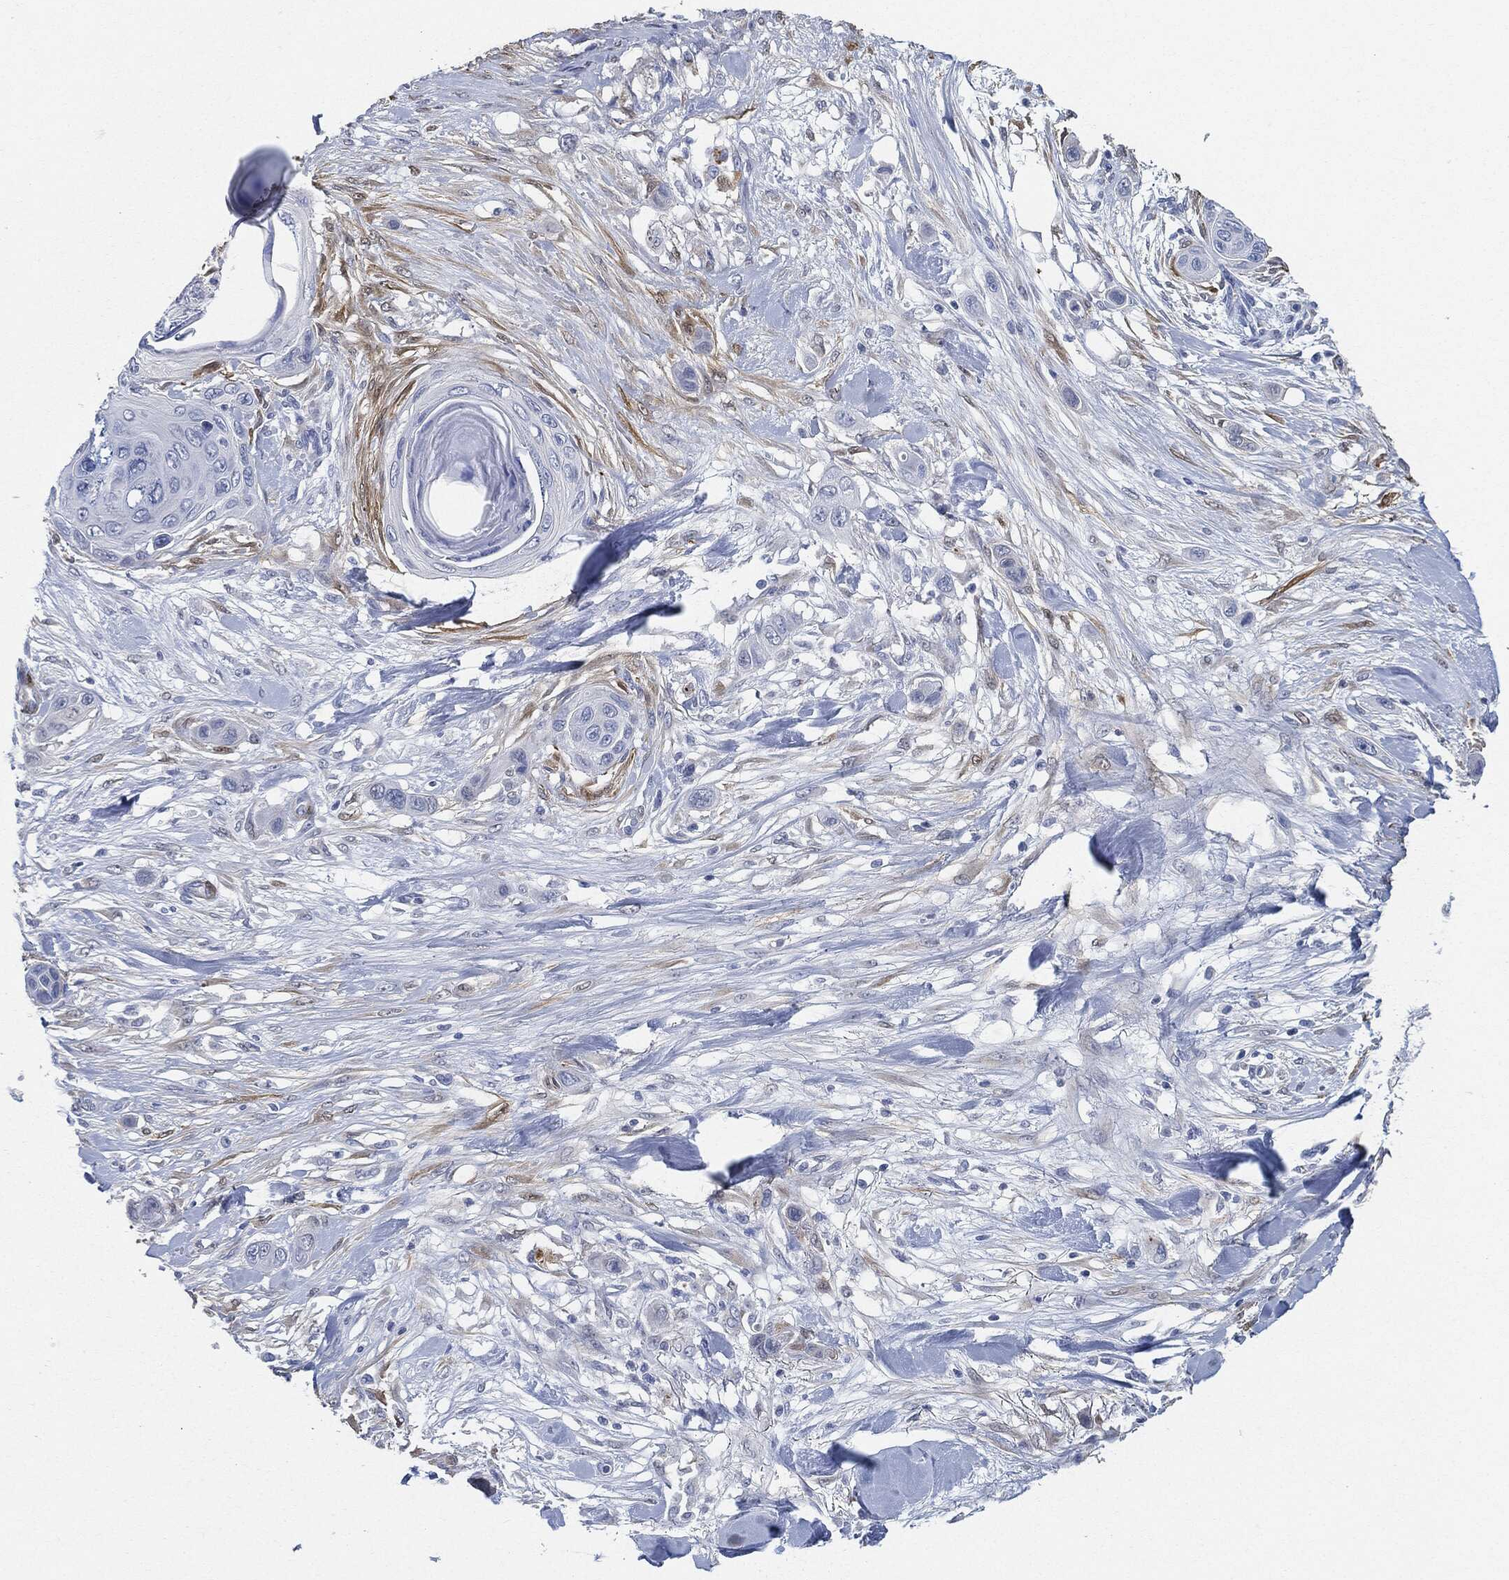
{"staining": {"intensity": "negative", "quantity": "none", "location": "none"}, "tissue": "skin cancer", "cell_type": "Tumor cells", "image_type": "cancer", "snomed": [{"axis": "morphology", "description": "Squamous cell carcinoma, NOS"}, {"axis": "topography", "description": "Skin"}], "caption": "Tumor cells are negative for brown protein staining in skin cancer (squamous cell carcinoma).", "gene": "TAGLN", "patient": {"sex": "male", "age": 79}}